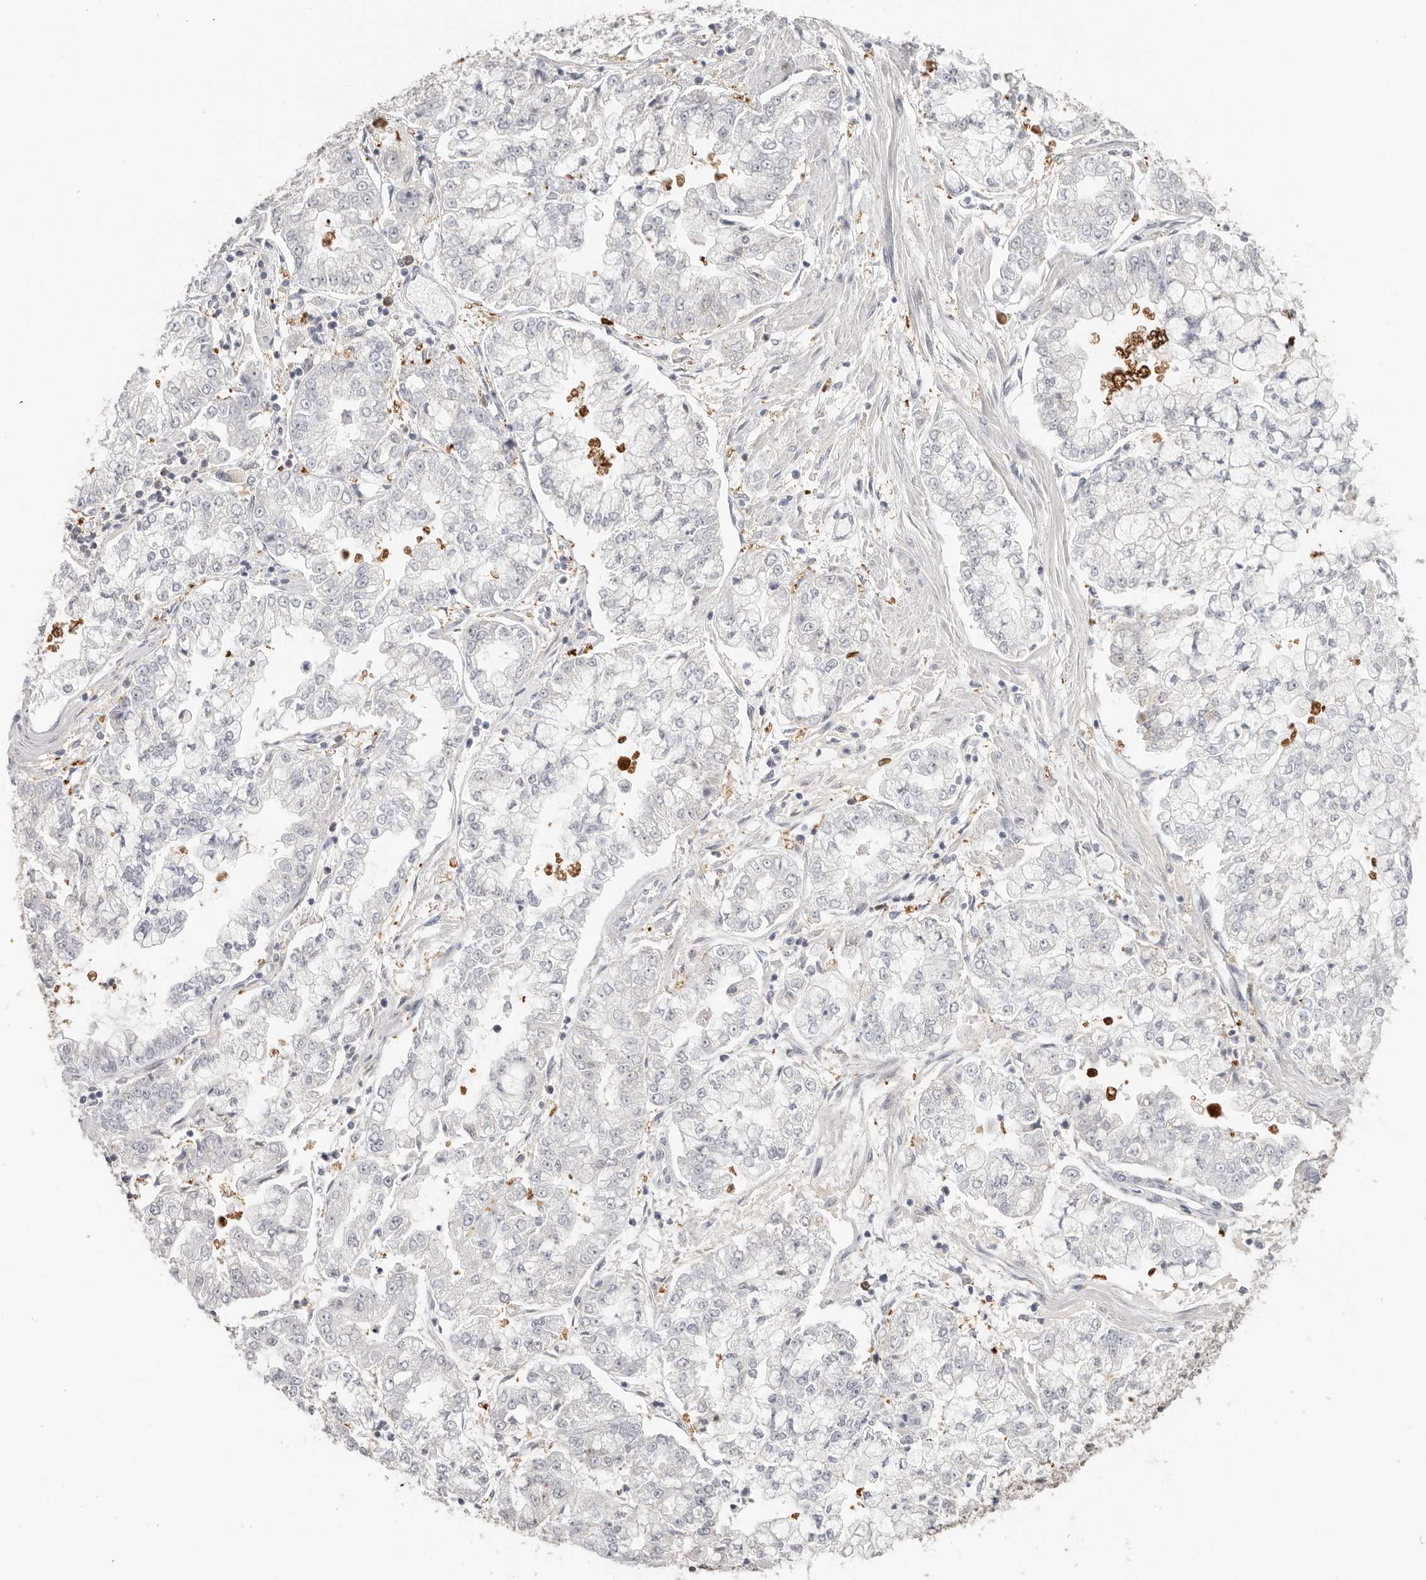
{"staining": {"intensity": "negative", "quantity": "none", "location": "none"}, "tissue": "stomach cancer", "cell_type": "Tumor cells", "image_type": "cancer", "snomed": [{"axis": "morphology", "description": "Adenocarcinoma, NOS"}, {"axis": "topography", "description": "Stomach"}], "caption": "High power microscopy image of an IHC photomicrograph of stomach cancer, revealing no significant expression in tumor cells. The staining was performed using DAB to visualize the protein expression in brown, while the nuclei were stained in blue with hematoxylin (Magnification: 20x).", "gene": "LARP7", "patient": {"sex": "male", "age": 76}}